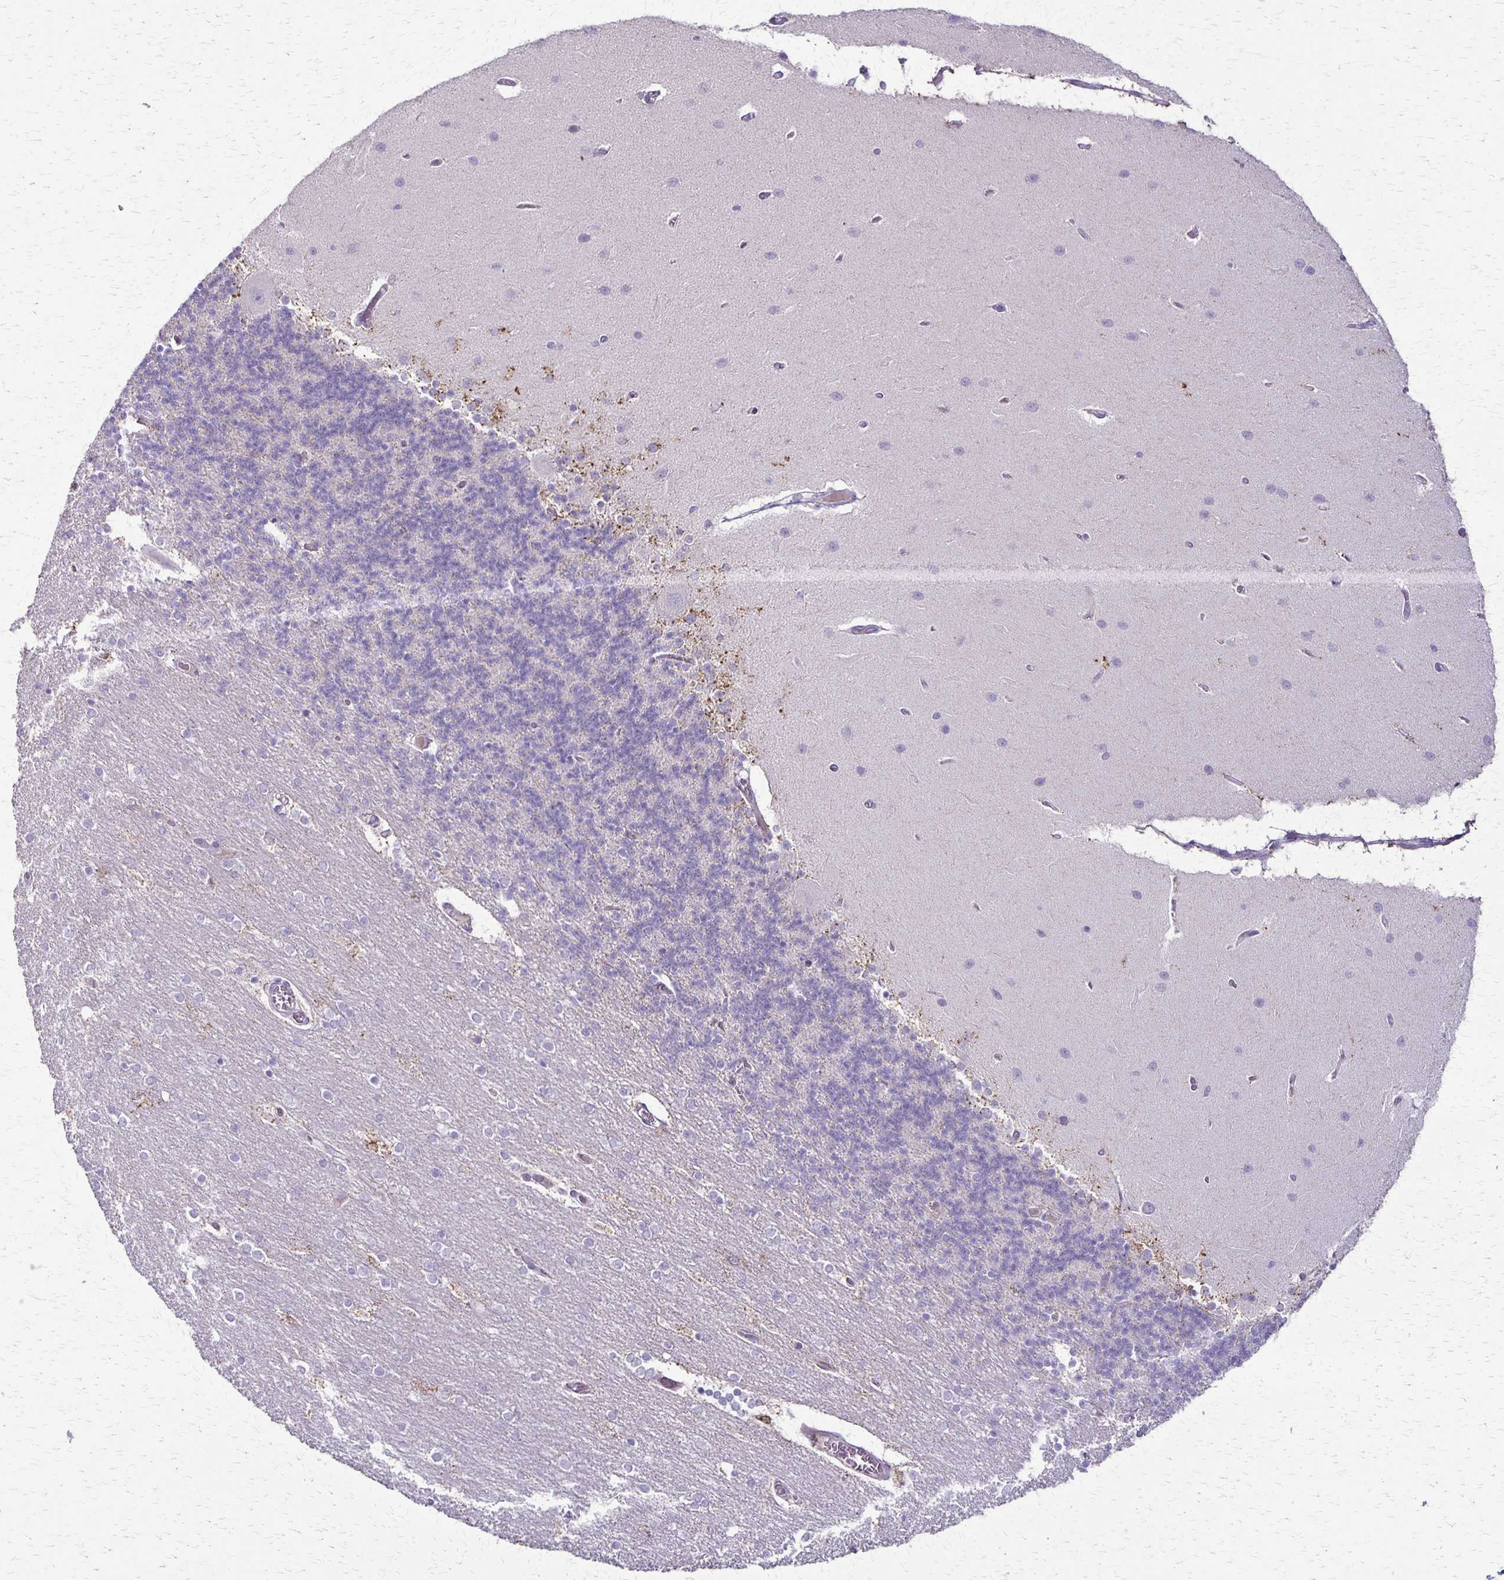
{"staining": {"intensity": "negative", "quantity": "none", "location": "none"}, "tissue": "cerebellum", "cell_type": "Cells in granular layer", "image_type": "normal", "snomed": [{"axis": "morphology", "description": "Normal tissue, NOS"}, {"axis": "topography", "description": "Cerebellum"}], "caption": "Immunohistochemistry of benign human cerebellum exhibits no positivity in cells in granular layer. Nuclei are stained in blue.", "gene": "SLC35E2B", "patient": {"sex": "female", "age": 54}}